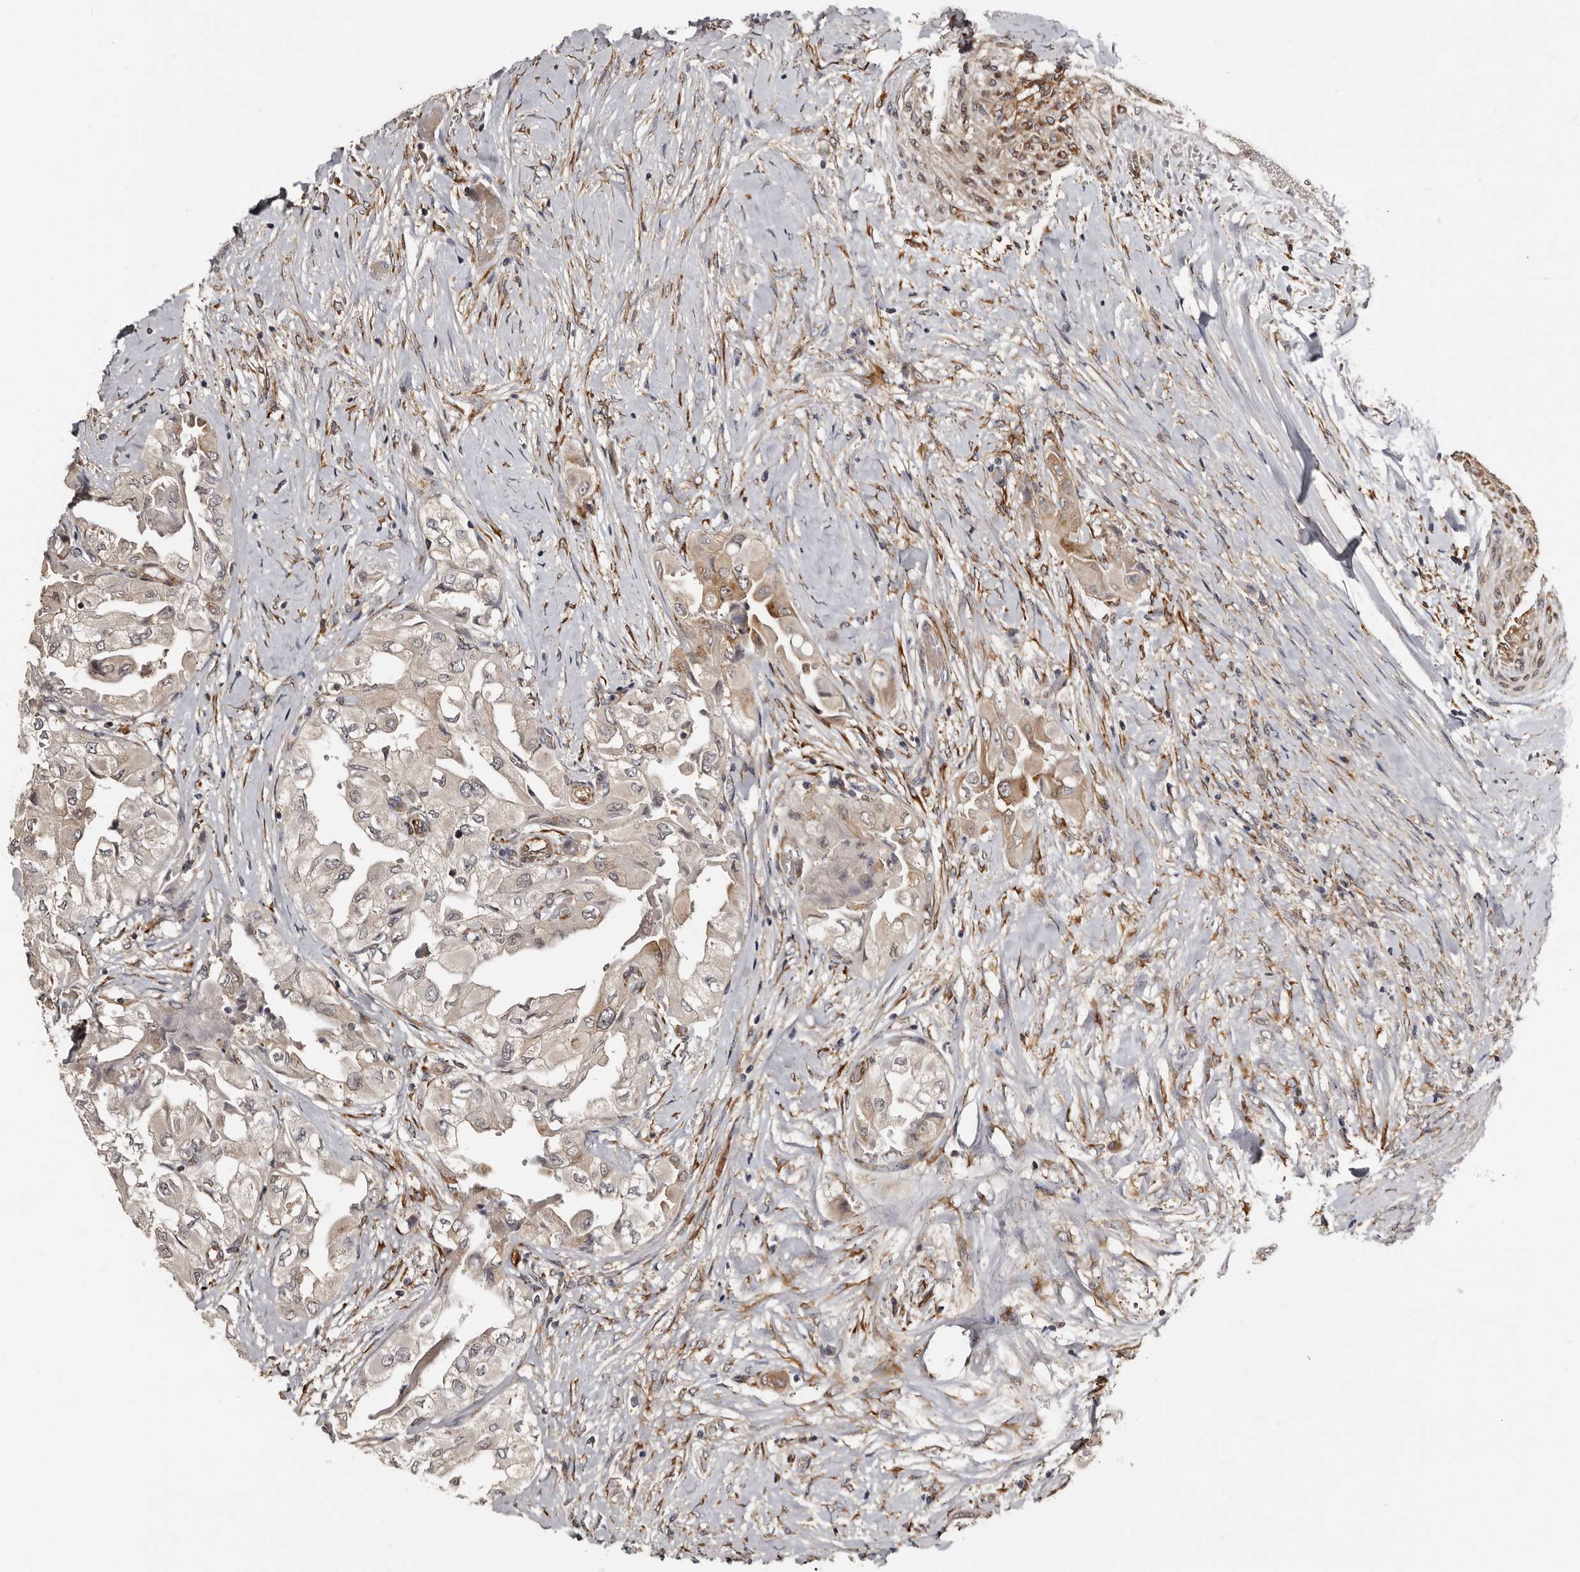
{"staining": {"intensity": "weak", "quantity": ">75%", "location": "cytoplasmic/membranous"}, "tissue": "thyroid cancer", "cell_type": "Tumor cells", "image_type": "cancer", "snomed": [{"axis": "morphology", "description": "Papillary adenocarcinoma, NOS"}, {"axis": "topography", "description": "Thyroid gland"}], "caption": "This micrograph reveals thyroid papillary adenocarcinoma stained with immunohistochemistry to label a protein in brown. The cytoplasmic/membranous of tumor cells show weak positivity for the protein. Nuclei are counter-stained blue.", "gene": "TBC1D22B", "patient": {"sex": "female", "age": 59}}